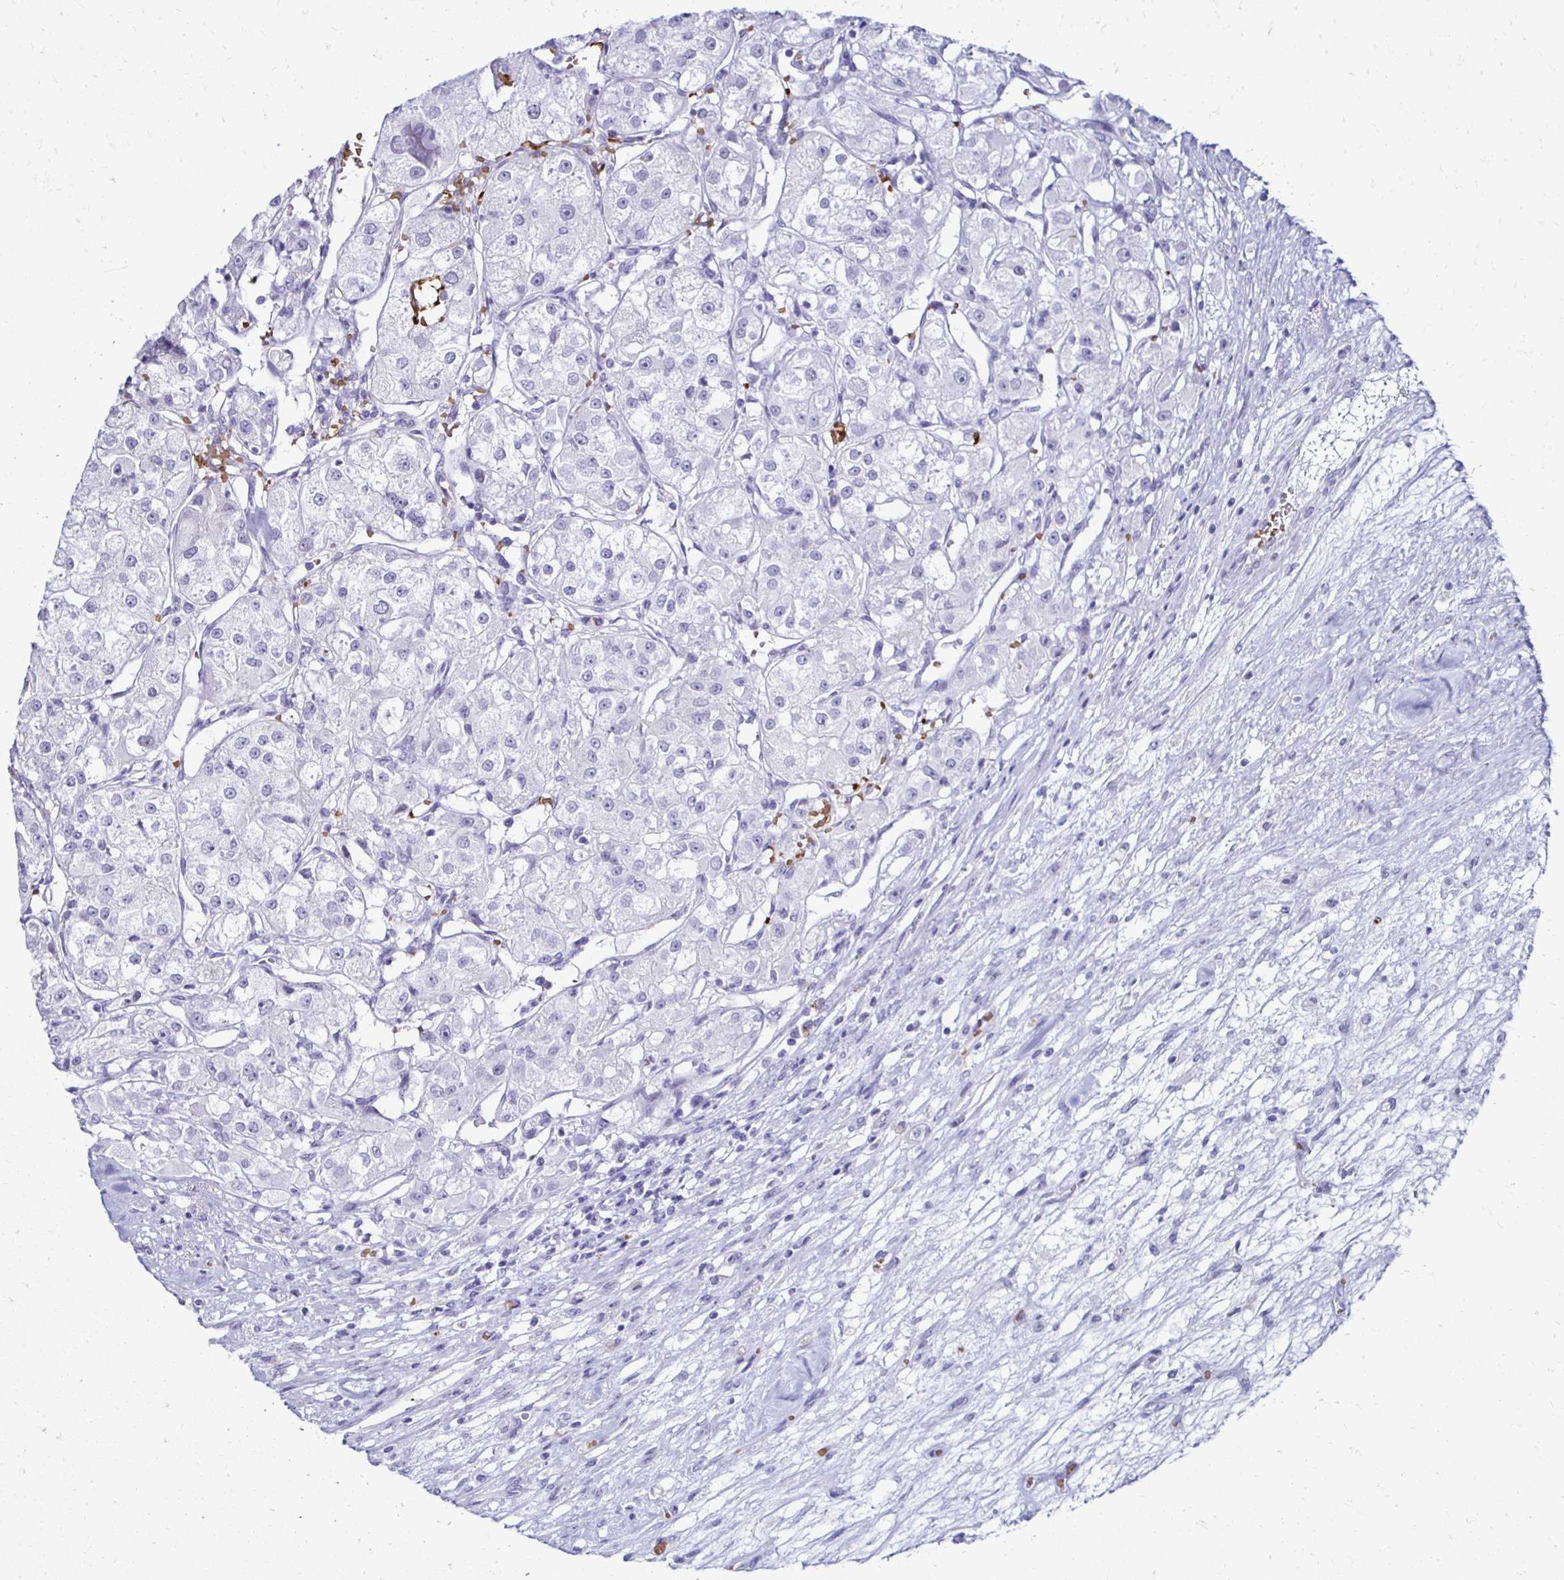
{"staining": {"intensity": "negative", "quantity": "none", "location": "none"}, "tissue": "renal cancer", "cell_type": "Tumor cells", "image_type": "cancer", "snomed": [{"axis": "morphology", "description": "Adenocarcinoma, NOS"}, {"axis": "topography", "description": "Kidney"}], "caption": "Immunohistochemistry micrograph of human adenocarcinoma (renal) stained for a protein (brown), which reveals no expression in tumor cells.", "gene": "RHBDL3", "patient": {"sex": "female", "age": 63}}